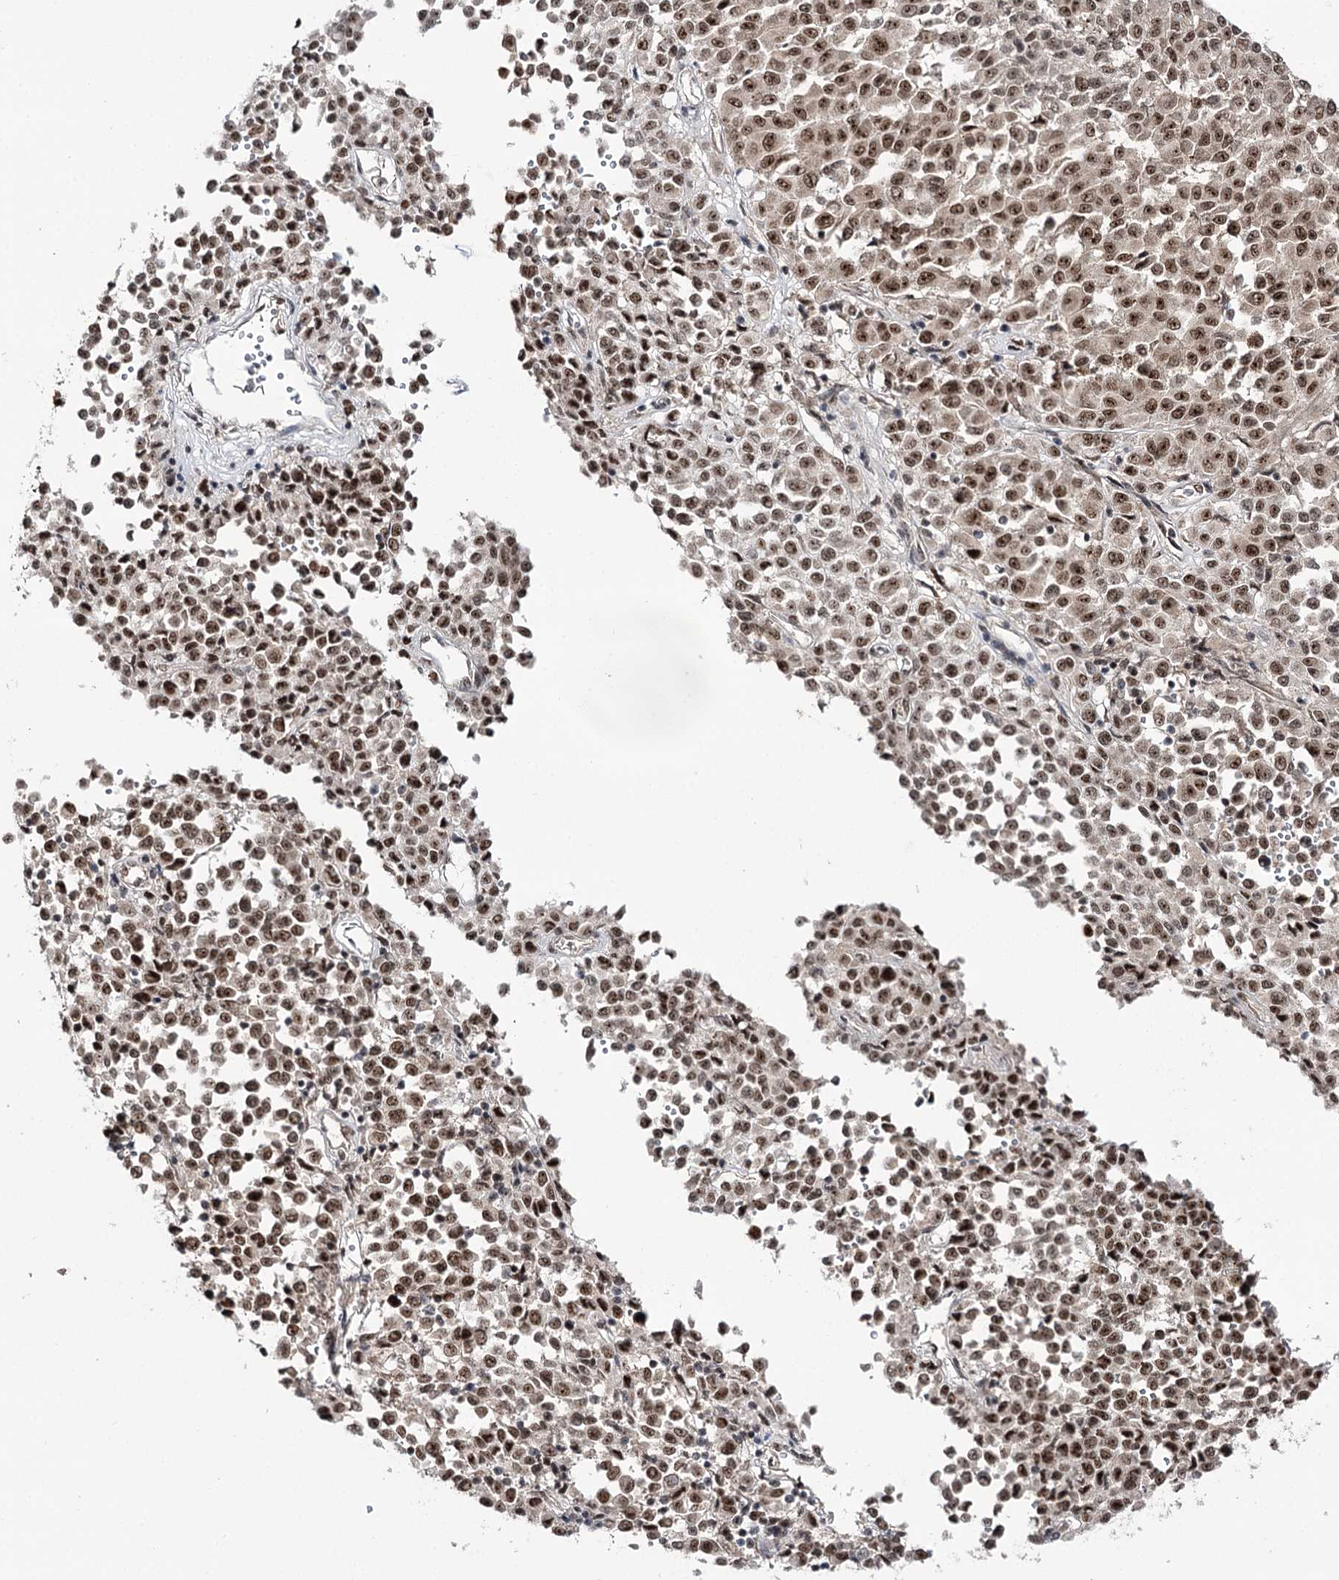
{"staining": {"intensity": "moderate", "quantity": ">75%", "location": "nuclear"}, "tissue": "melanoma", "cell_type": "Tumor cells", "image_type": "cancer", "snomed": [{"axis": "morphology", "description": "Malignant melanoma, Metastatic site"}, {"axis": "topography", "description": "Pancreas"}], "caption": "Melanoma stained with a brown dye reveals moderate nuclear positive staining in about >75% of tumor cells.", "gene": "ERCC3", "patient": {"sex": "female", "age": 30}}